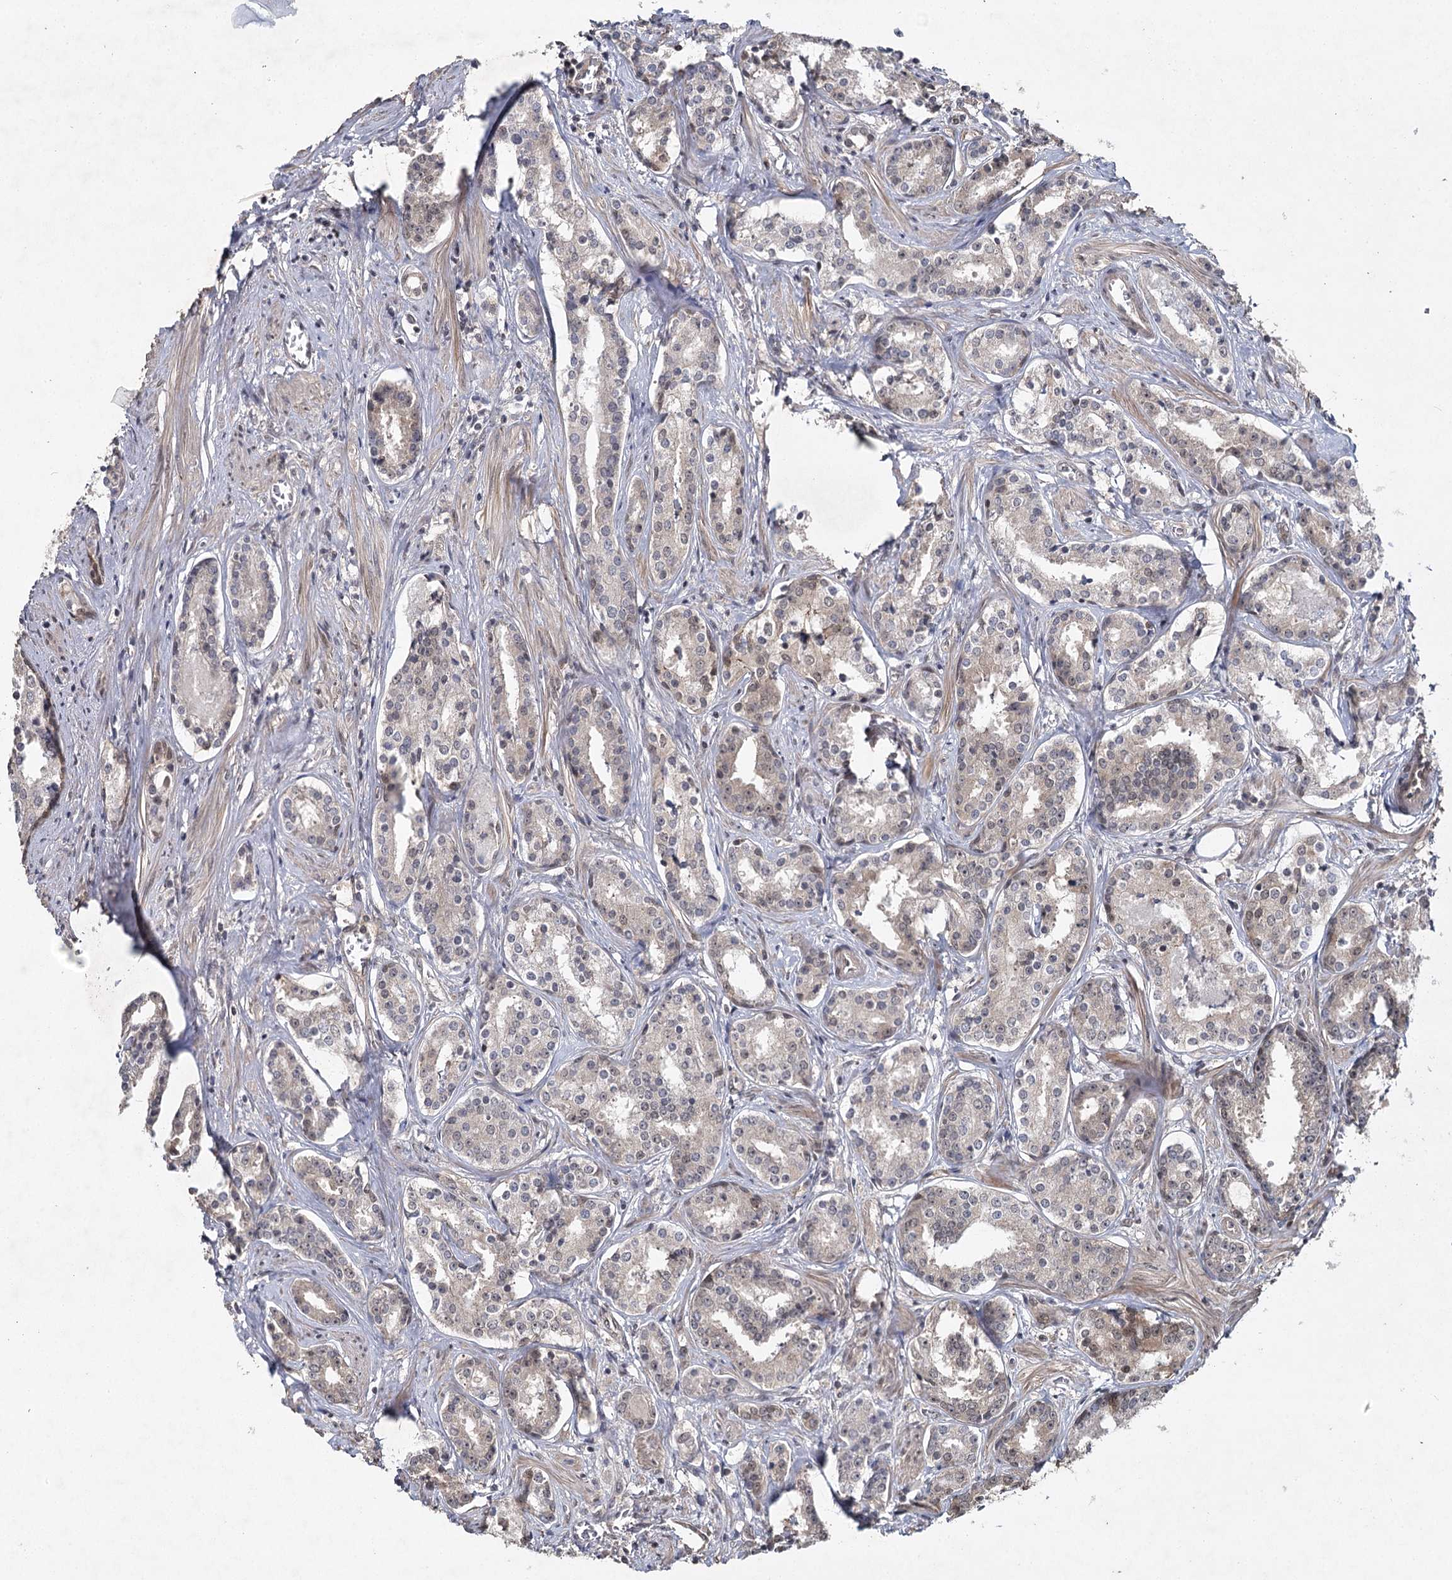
{"staining": {"intensity": "negative", "quantity": "none", "location": "none"}, "tissue": "prostate cancer", "cell_type": "Tumor cells", "image_type": "cancer", "snomed": [{"axis": "morphology", "description": "Adenocarcinoma, High grade"}, {"axis": "topography", "description": "Prostate"}], "caption": "Prostate cancer stained for a protein using IHC exhibits no staining tumor cells.", "gene": "DCUN1D4", "patient": {"sex": "male", "age": 58}}